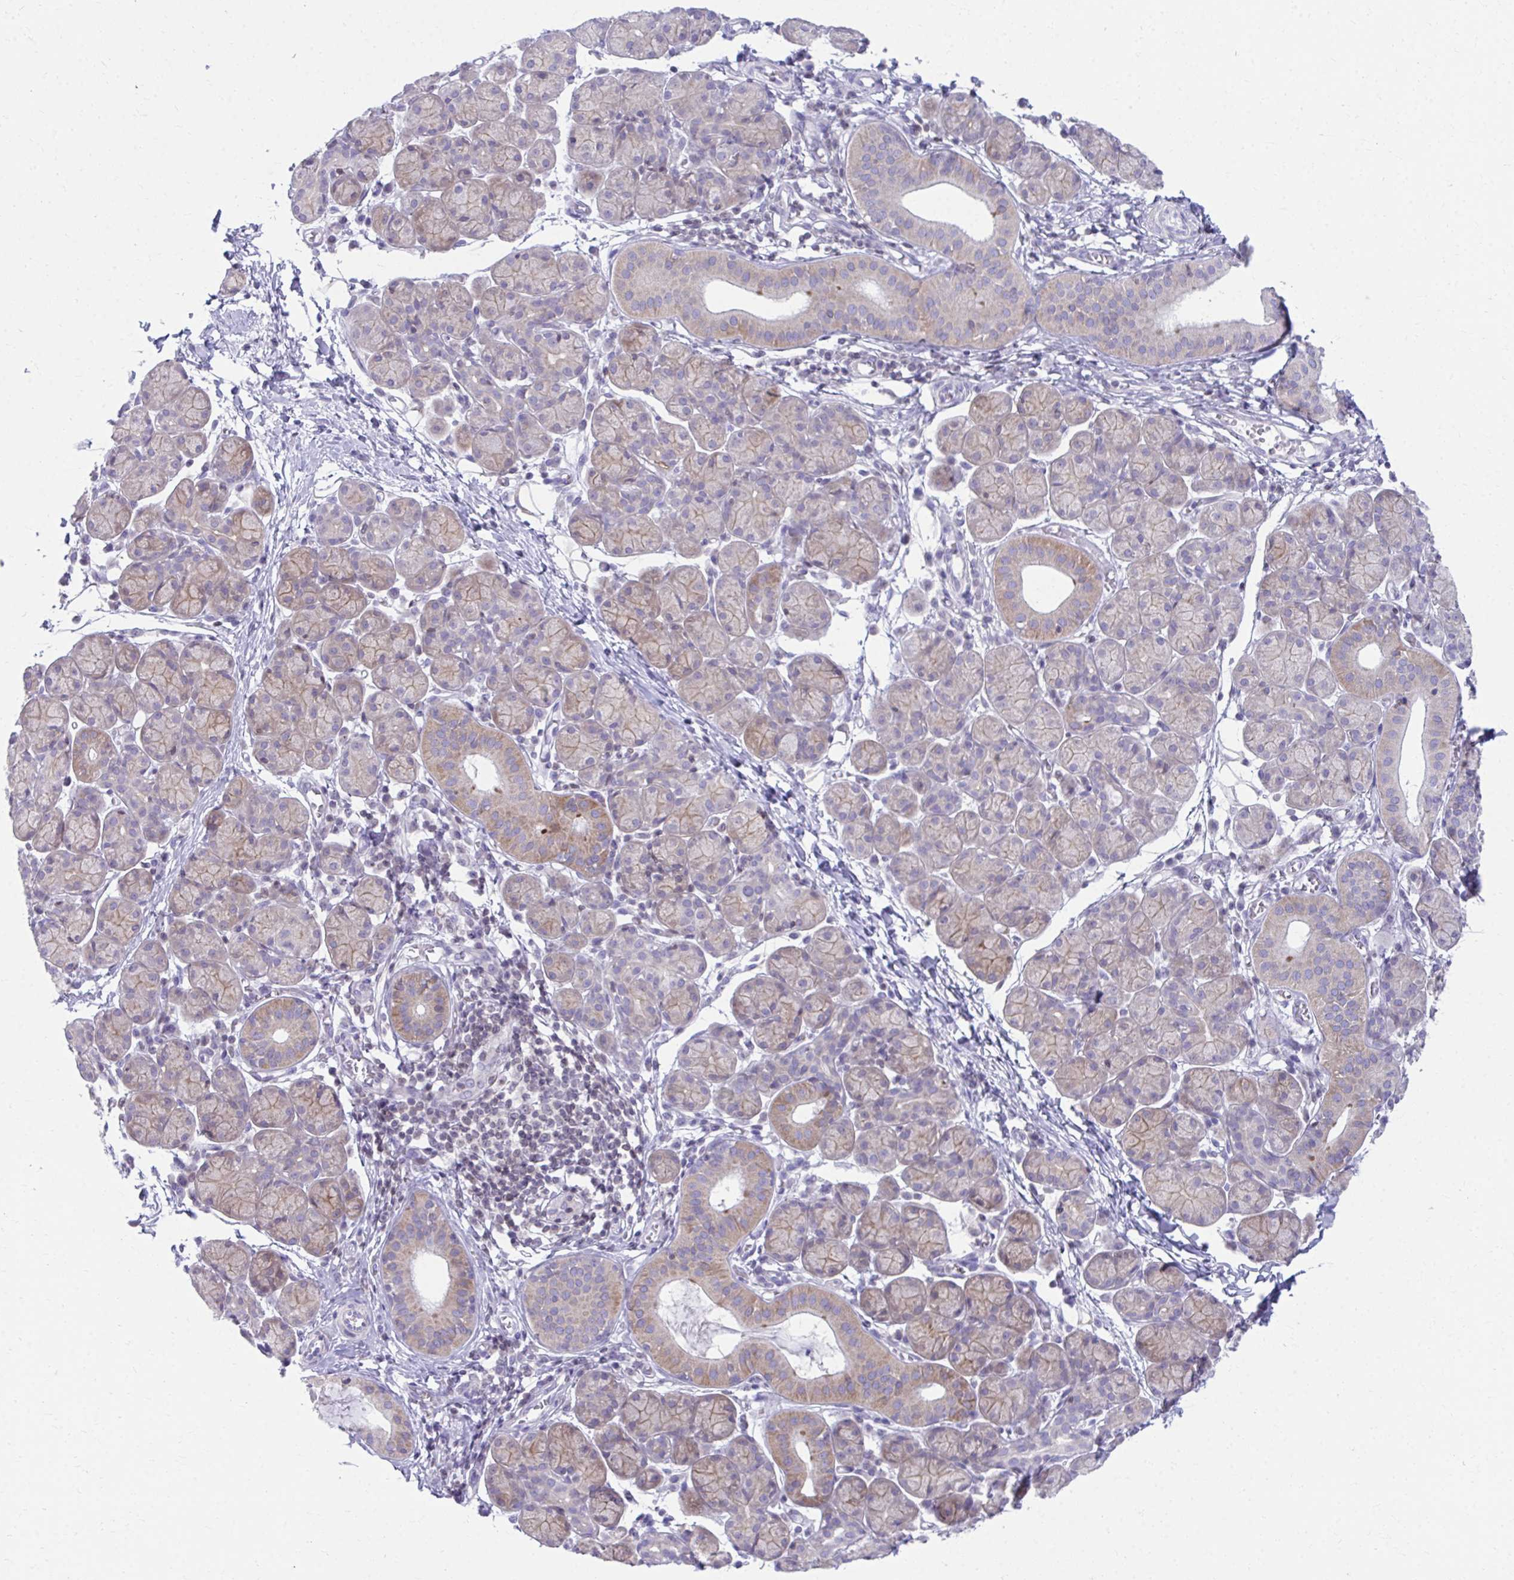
{"staining": {"intensity": "weak", "quantity": ">75%", "location": "cytoplasmic/membranous"}, "tissue": "salivary gland", "cell_type": "Glandular cells", "image_type": "normal", "snomed": [{"axis": "morphology", "description": "Normal tissue, NOS"}, {"axis": "morphology", "description": "Inflammation, NOS"}, {"axis": "topography", "description": "Lymph node"}, {"axis": "topography", "description": "Salivary gland"}], "caption": "Benign salivary gland displays weak cytoplasmic/membranous expression in approximately >75% of glandular cells (Stains: DAB (3,3'-diaminobenzidine) in brown, nuclei in blue, Microscopy: brightfield microscopy at high magnification)..", "gene": "OR7A5", "patient": {"sex": "male", "age": 3}}